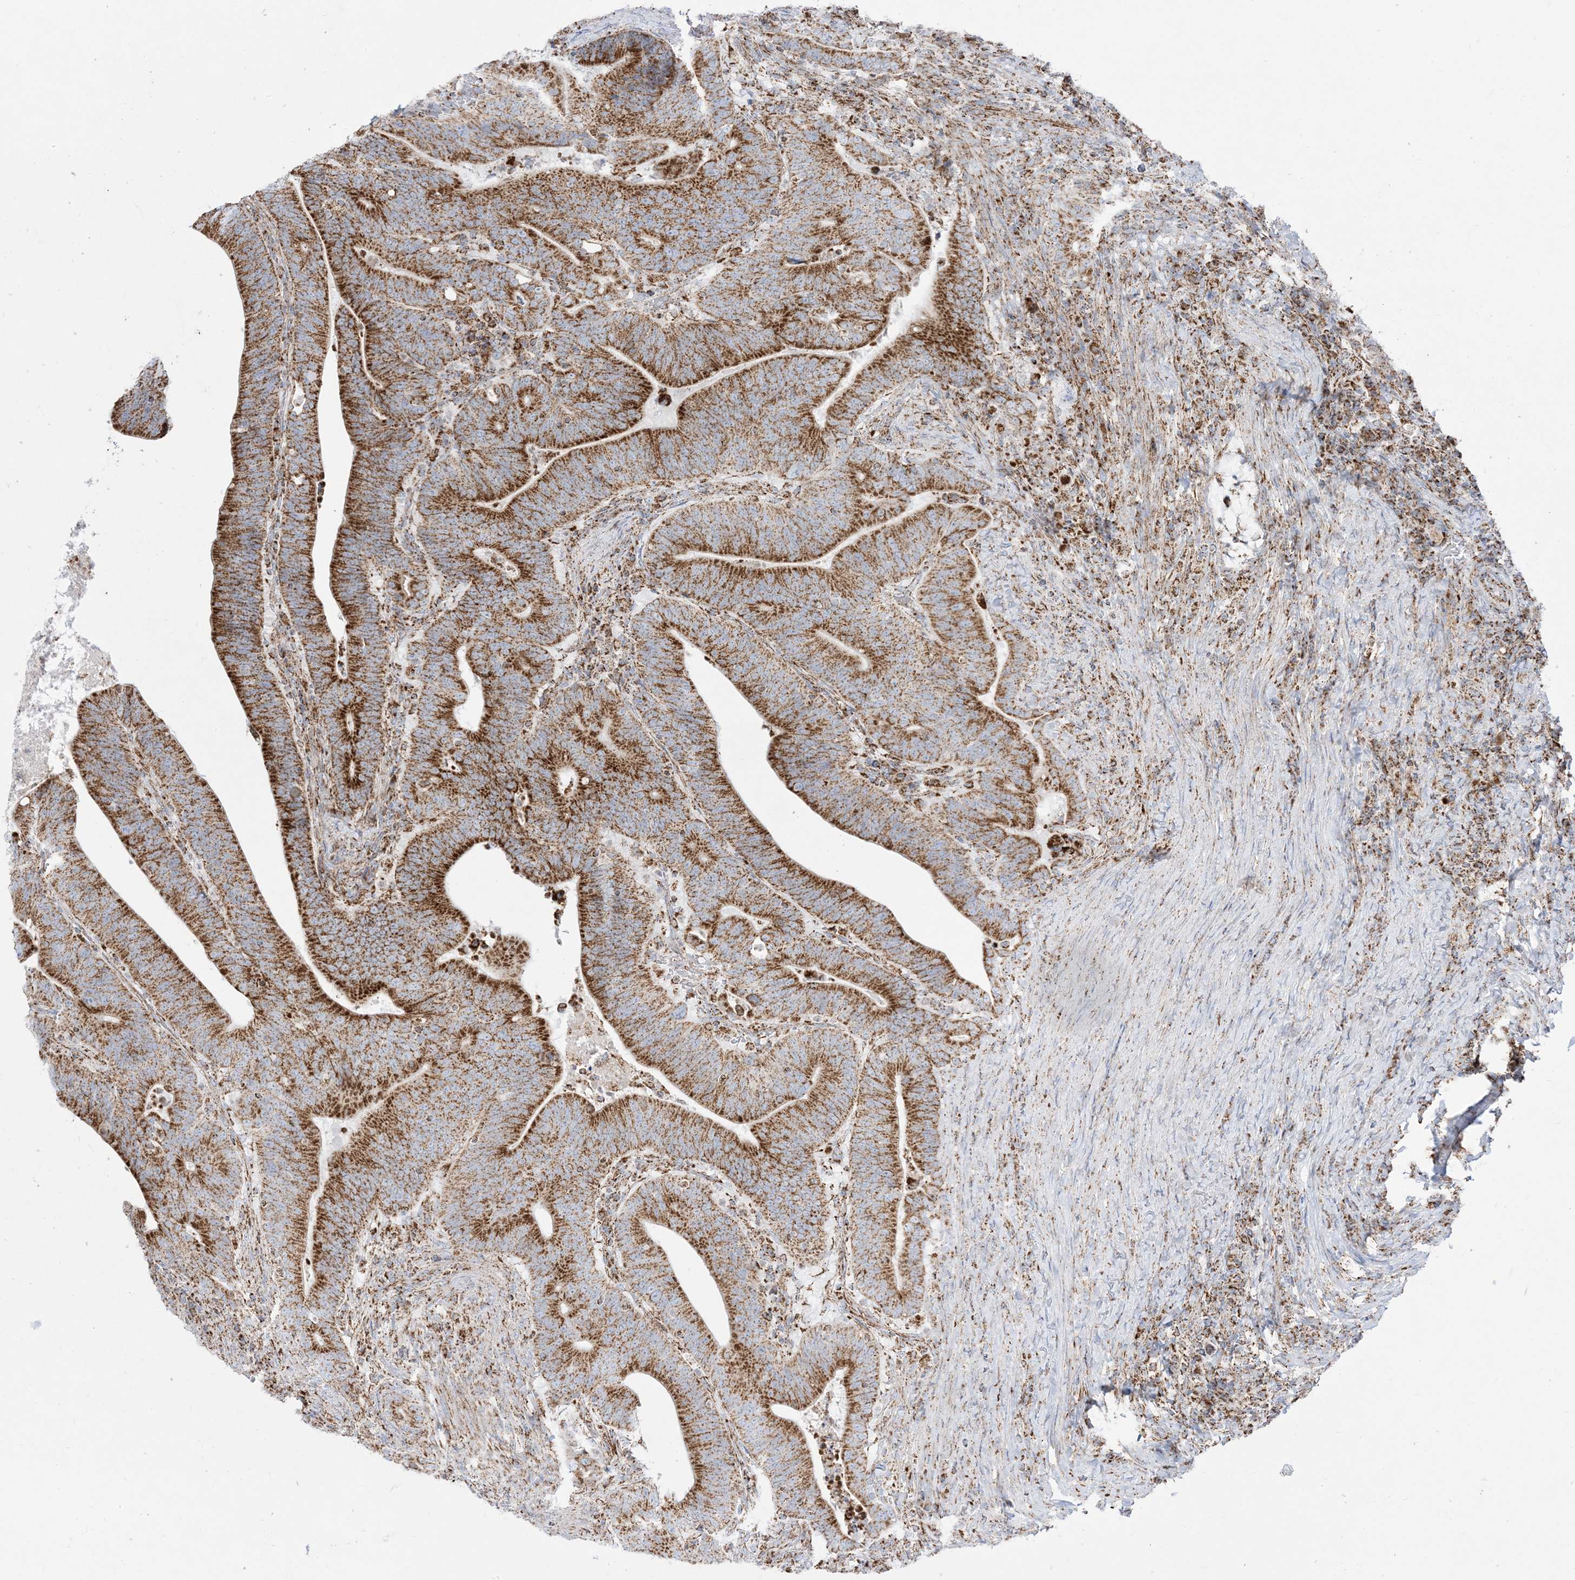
{"staining": {"intensity": "strong", "quantity": ">75%", "location": "cytoplasmic/membranous"}, "tissue": "colorectal cancer", "cell_type": "Tumor cells", "image_type": "cancer", "snomed": [{"axis": "morphology", "description": "Adenocarcinoma, NOS"}, {"axis": "topography", "description": "Colon"}], "caption": "This micrograph demonstrates IHC staining of human colorectal cancer, with high strong cytoplasmic/membranous staining in approximately >75% of tumor cells.", "gene": "MRPS36", "patient": {"sex": "female", "age": 66}}